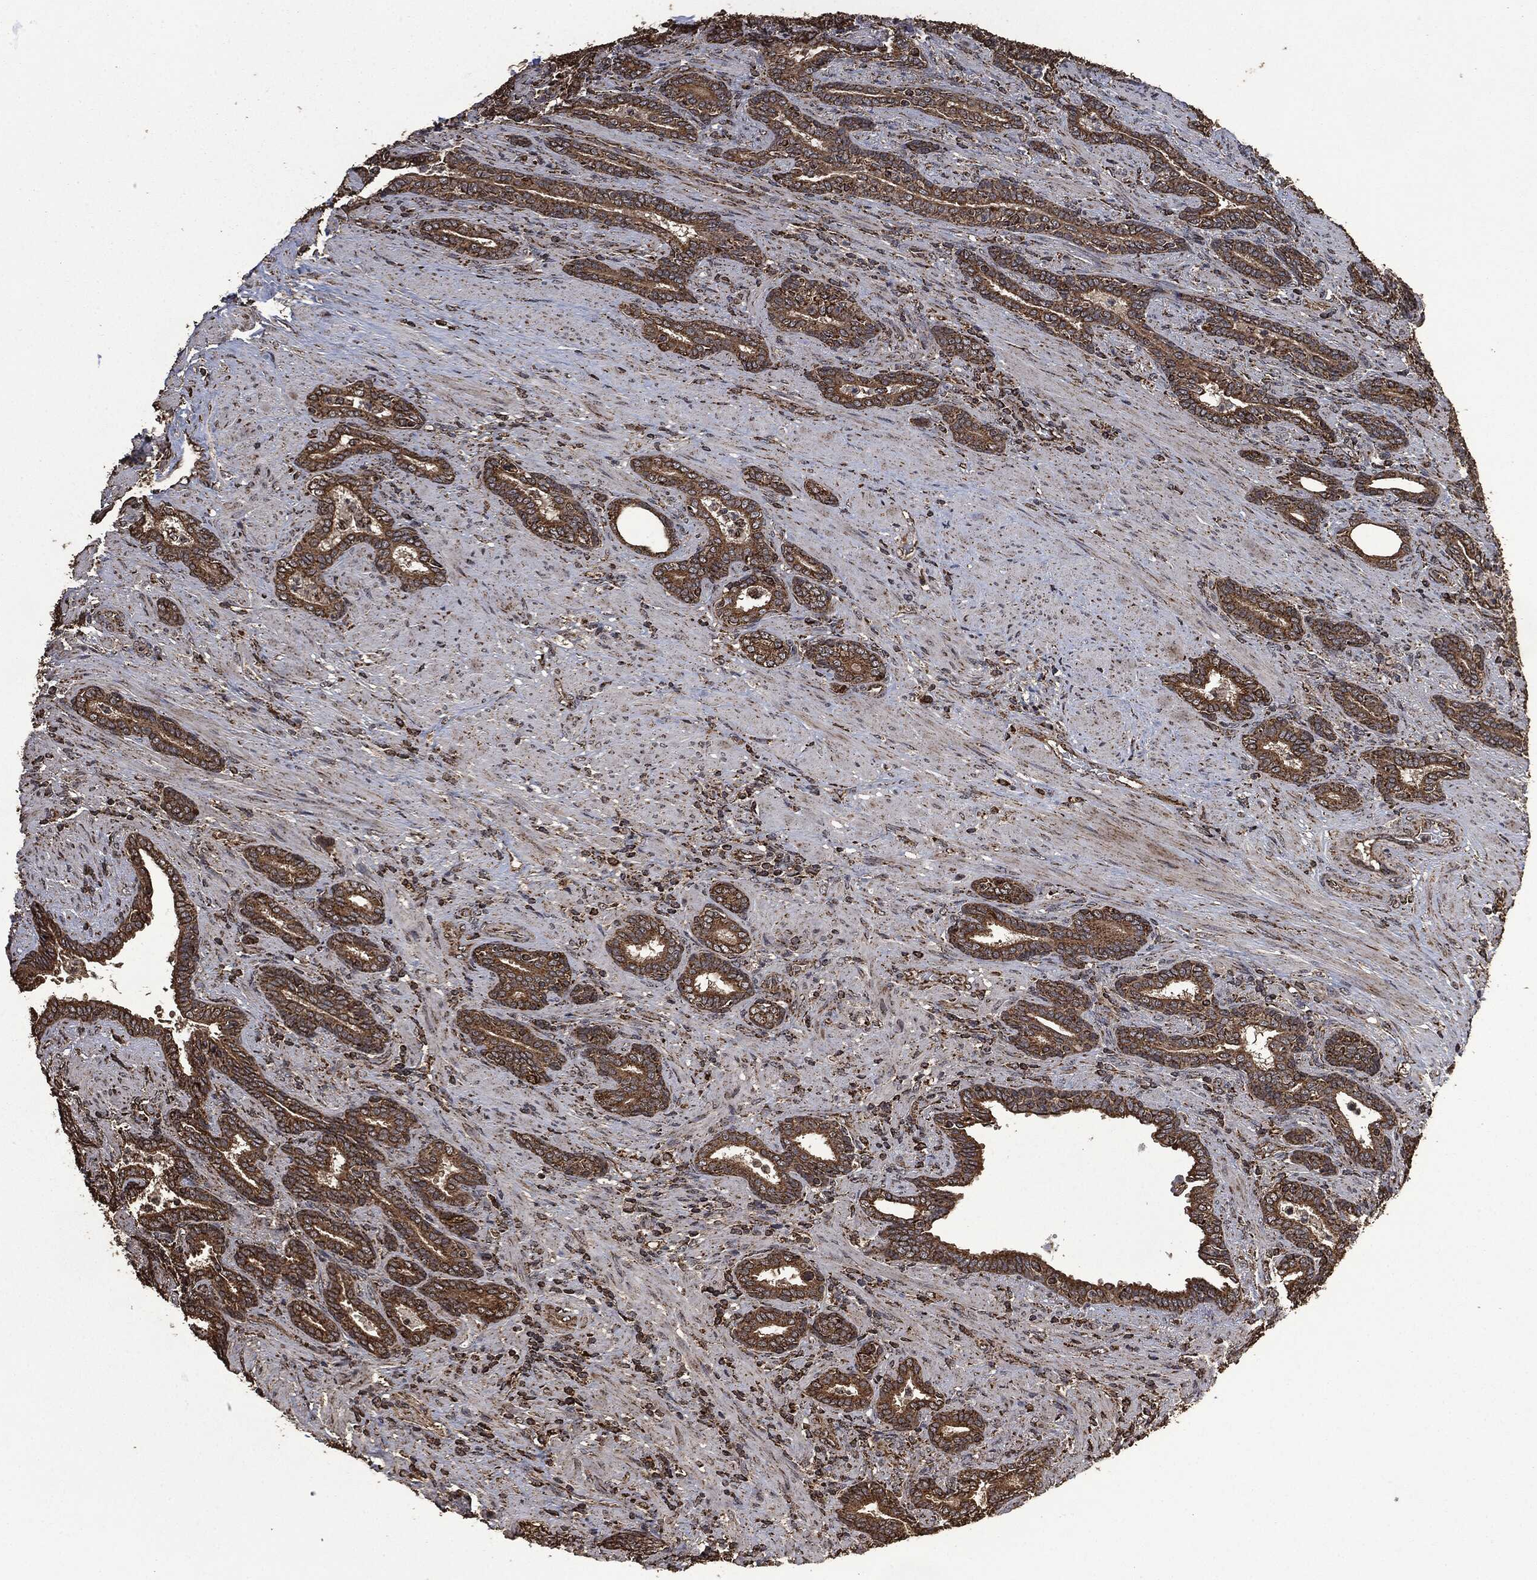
{"staining": {"intensity": "strong", "quantity": ">75%", "location": "cytoplasmic/membranous"}, "tissue": "prostate cancer", "cell_type": "Tumor cells", "image_type": "cancer", "snomed": [{"axis": "morphology", "description": "Adenocarcinoma, Low grade"}, {"axis": "topography", "description": "Prostate"}], "caption": "An image showing strong cytoplasmic/membranous expression in approximately >75% of tumor cells in prostate cancer, as visualized by brown immunohistochemical staining.", "gene": "LIG3", "patient": {"sex": "male", "age": 68}}